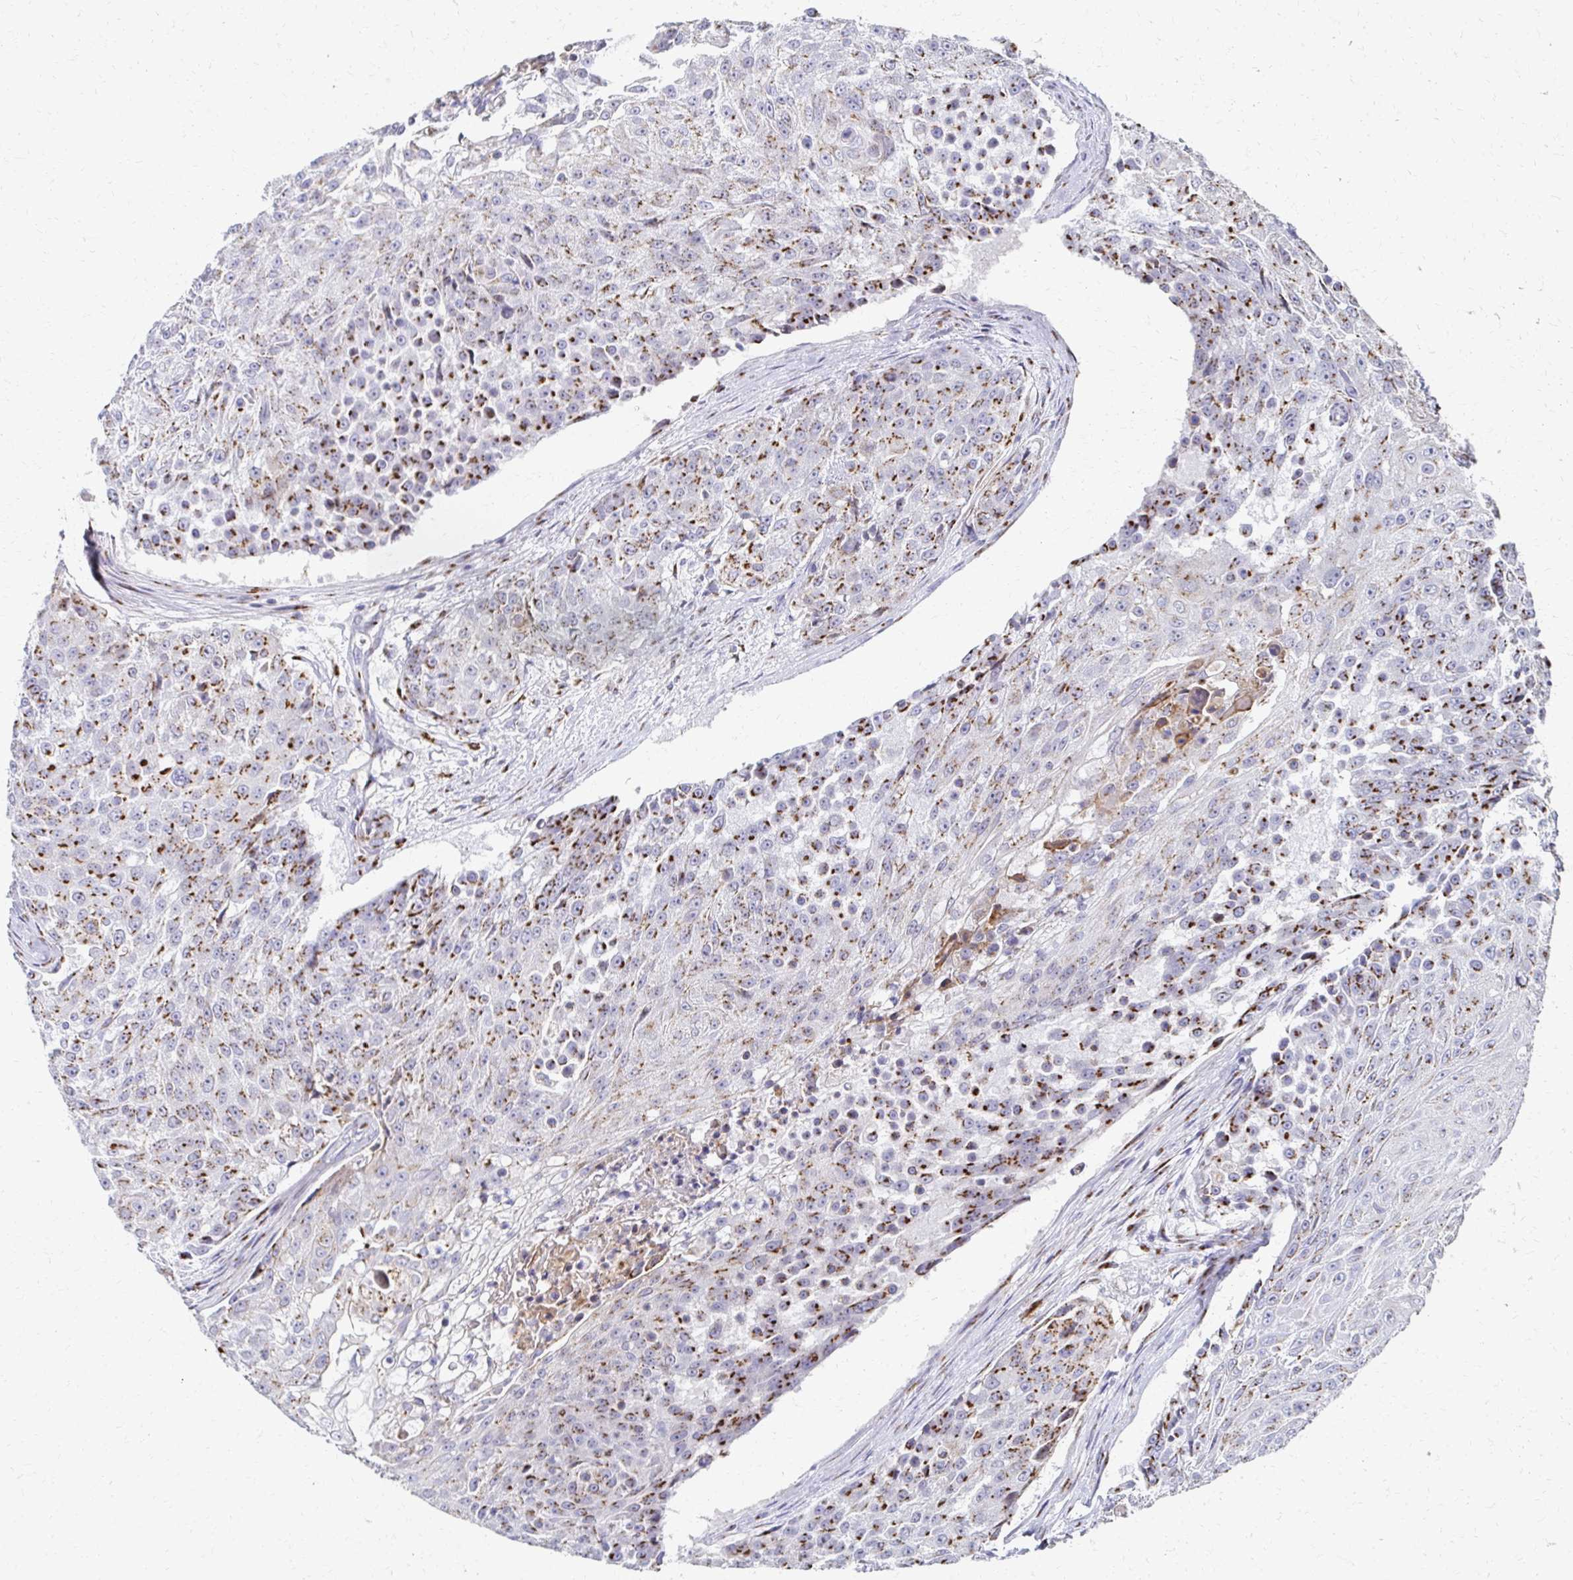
{"staining": {"intensity": "moderate", "quantity": ">75%", "location": "cytoplasmic/membranous"}, "tissue": "urothelial cancer", "cell_type": "Tumor cells", "image_type": "cancer", "snomed": [{"axis": "morphology", "description": "Urothelial carcinoma, High grade"}, {"axis": "topography", "description": "Urinary bladder"}], "caption": "Human urothelial cancer stained with a protein marker reveals moderate staining in tumor cells.", "gene": "TM9SF1", "patient": {"sex": "female", "age": 63}}